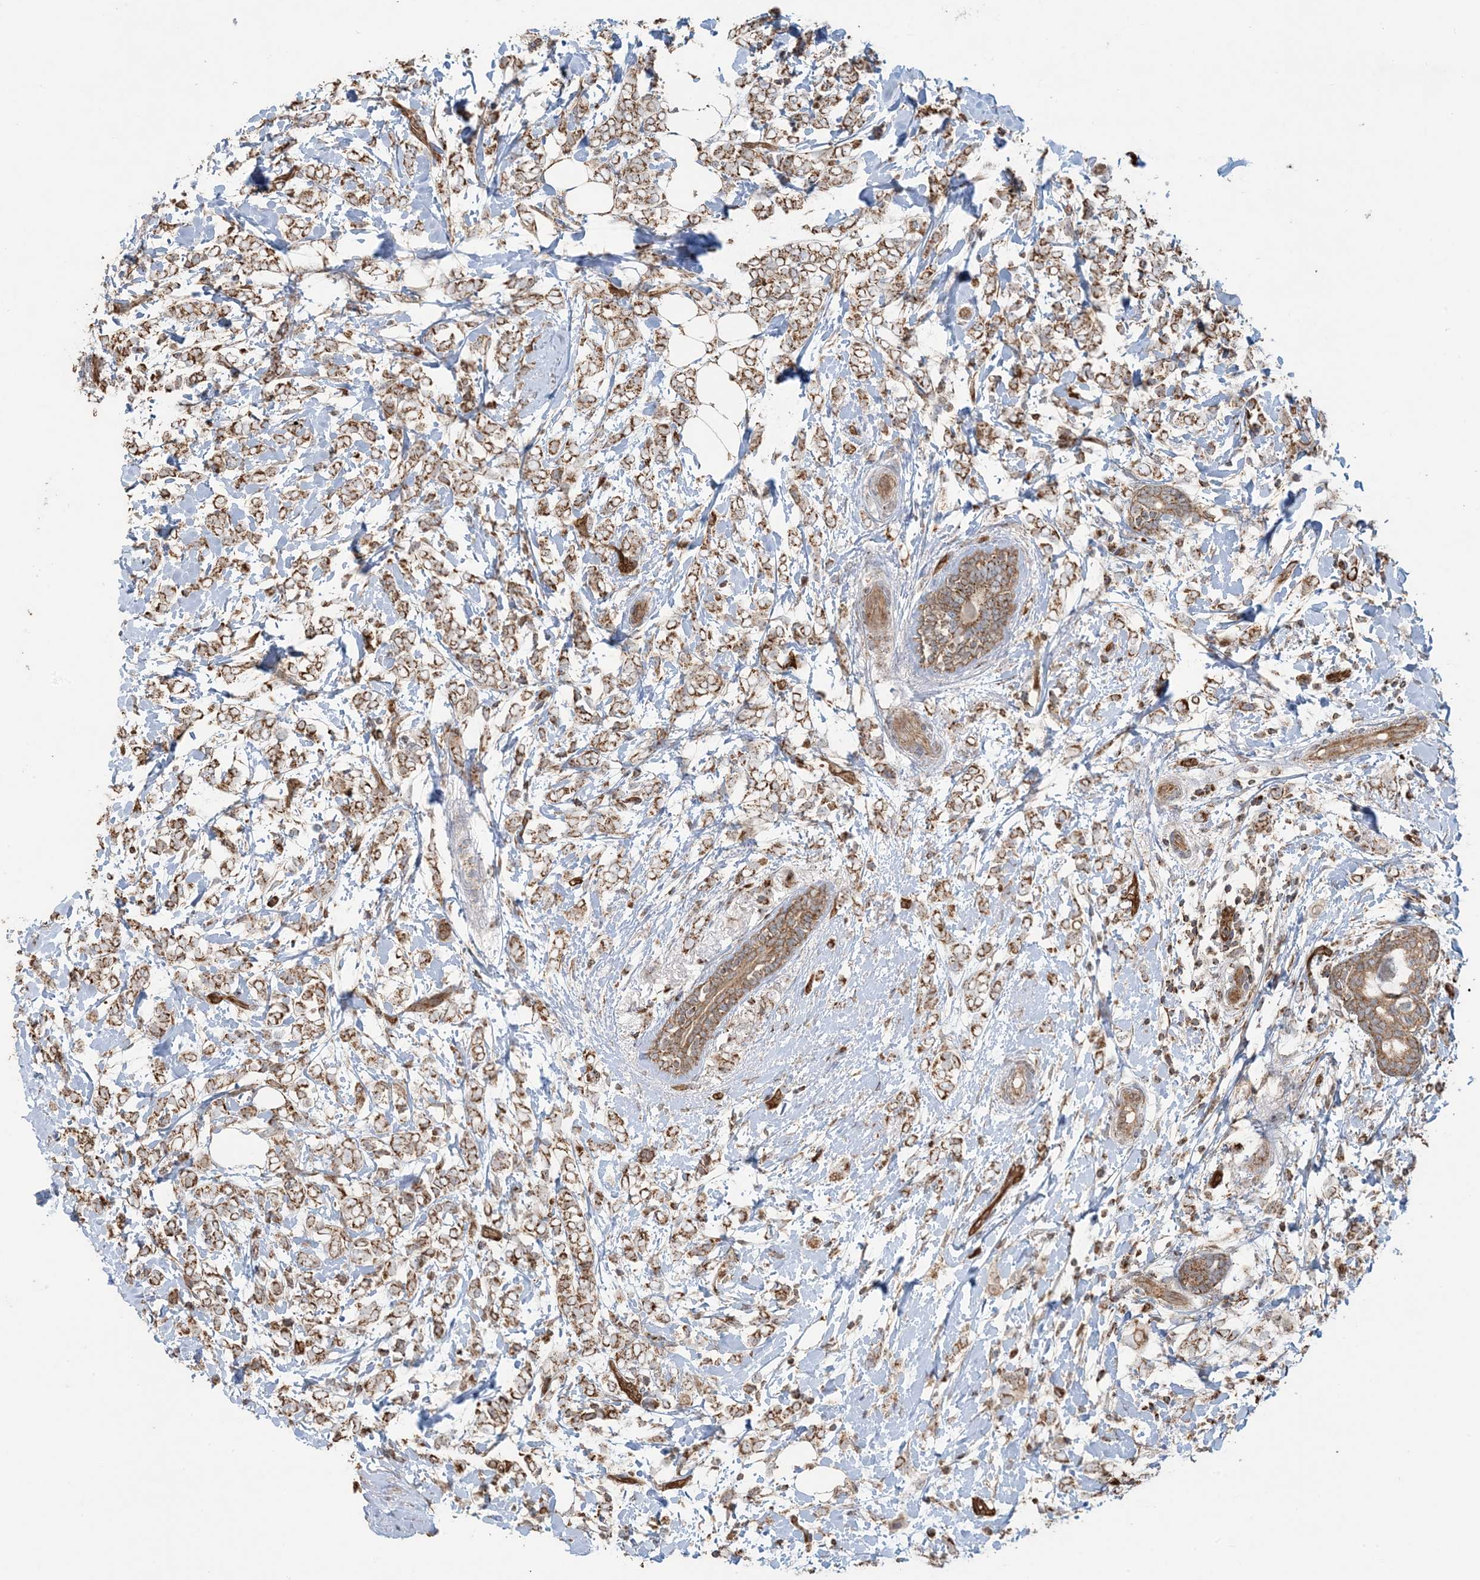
{"staining": {"intensity": "moderate", "quantity": ">75%", "location": "cytoplasmic/membranous"}, "tissue": "breast cancer", "cell_type": "Tumor cells", "image_type": "cancer", "snomed": [{"axis": "morphology", "description": "Normal tissue, NOS"}, {"axis": "morphology", "description": "Lobular carcinoma"}, {"axis": "topography", "description": "Breast"}], "caption": "Immunohistochemical staining of breast cancer (lobular carcinoma) exhibits medium levels of moderate cytoplasmic/membranous protein positivity in approximately >75% of tumor cells.", "gene": "PPM1F", "patient": {"sex": "female", "age": 47}}